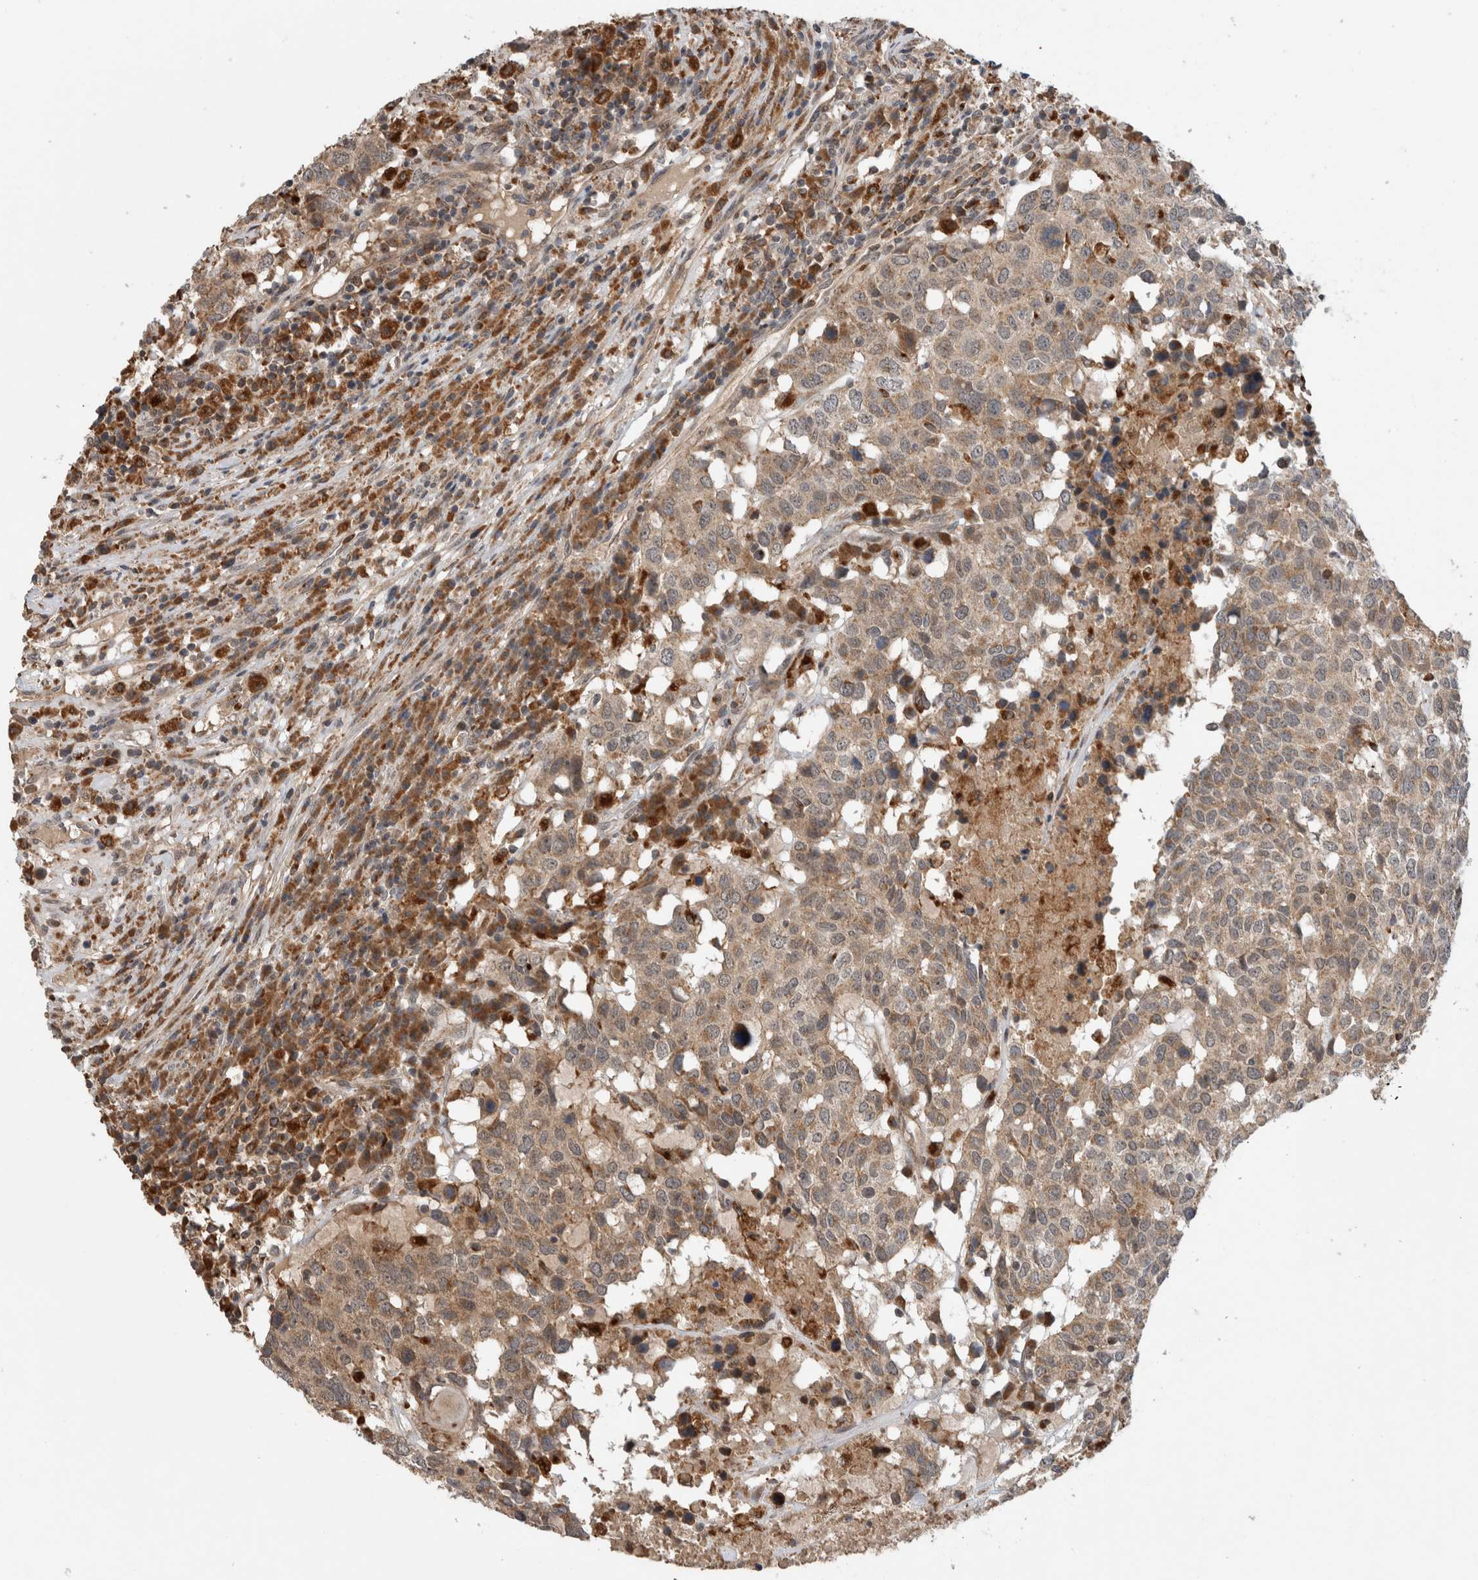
{"staining": {"intensity": "weak", "quantity": ">75%", "location": "cytoplasmic/membranous"}, "tissue": "head and neck cancer", "cell_type": "Tumor cells", "image_type": "cancer", "snomed": [{"axis": "morphology", "description": "Squamous cell carcinoma, NOS"}, {"axis": "topography", "description": "Head-Neck"}], "caption": "DAB (3,3'-diaminobenzidine) immunohistochemical staining of head and neck cancer (squamous cell carcinoma) exhibits weak cytoplasmic/membranous protein staining in approximately >75% of tumor cells. The protein of interest is shown in brown color, while the nuclei are stained blue.", "gene": "ADGRL3", "patient": {"sex": "male", "age": 66}}